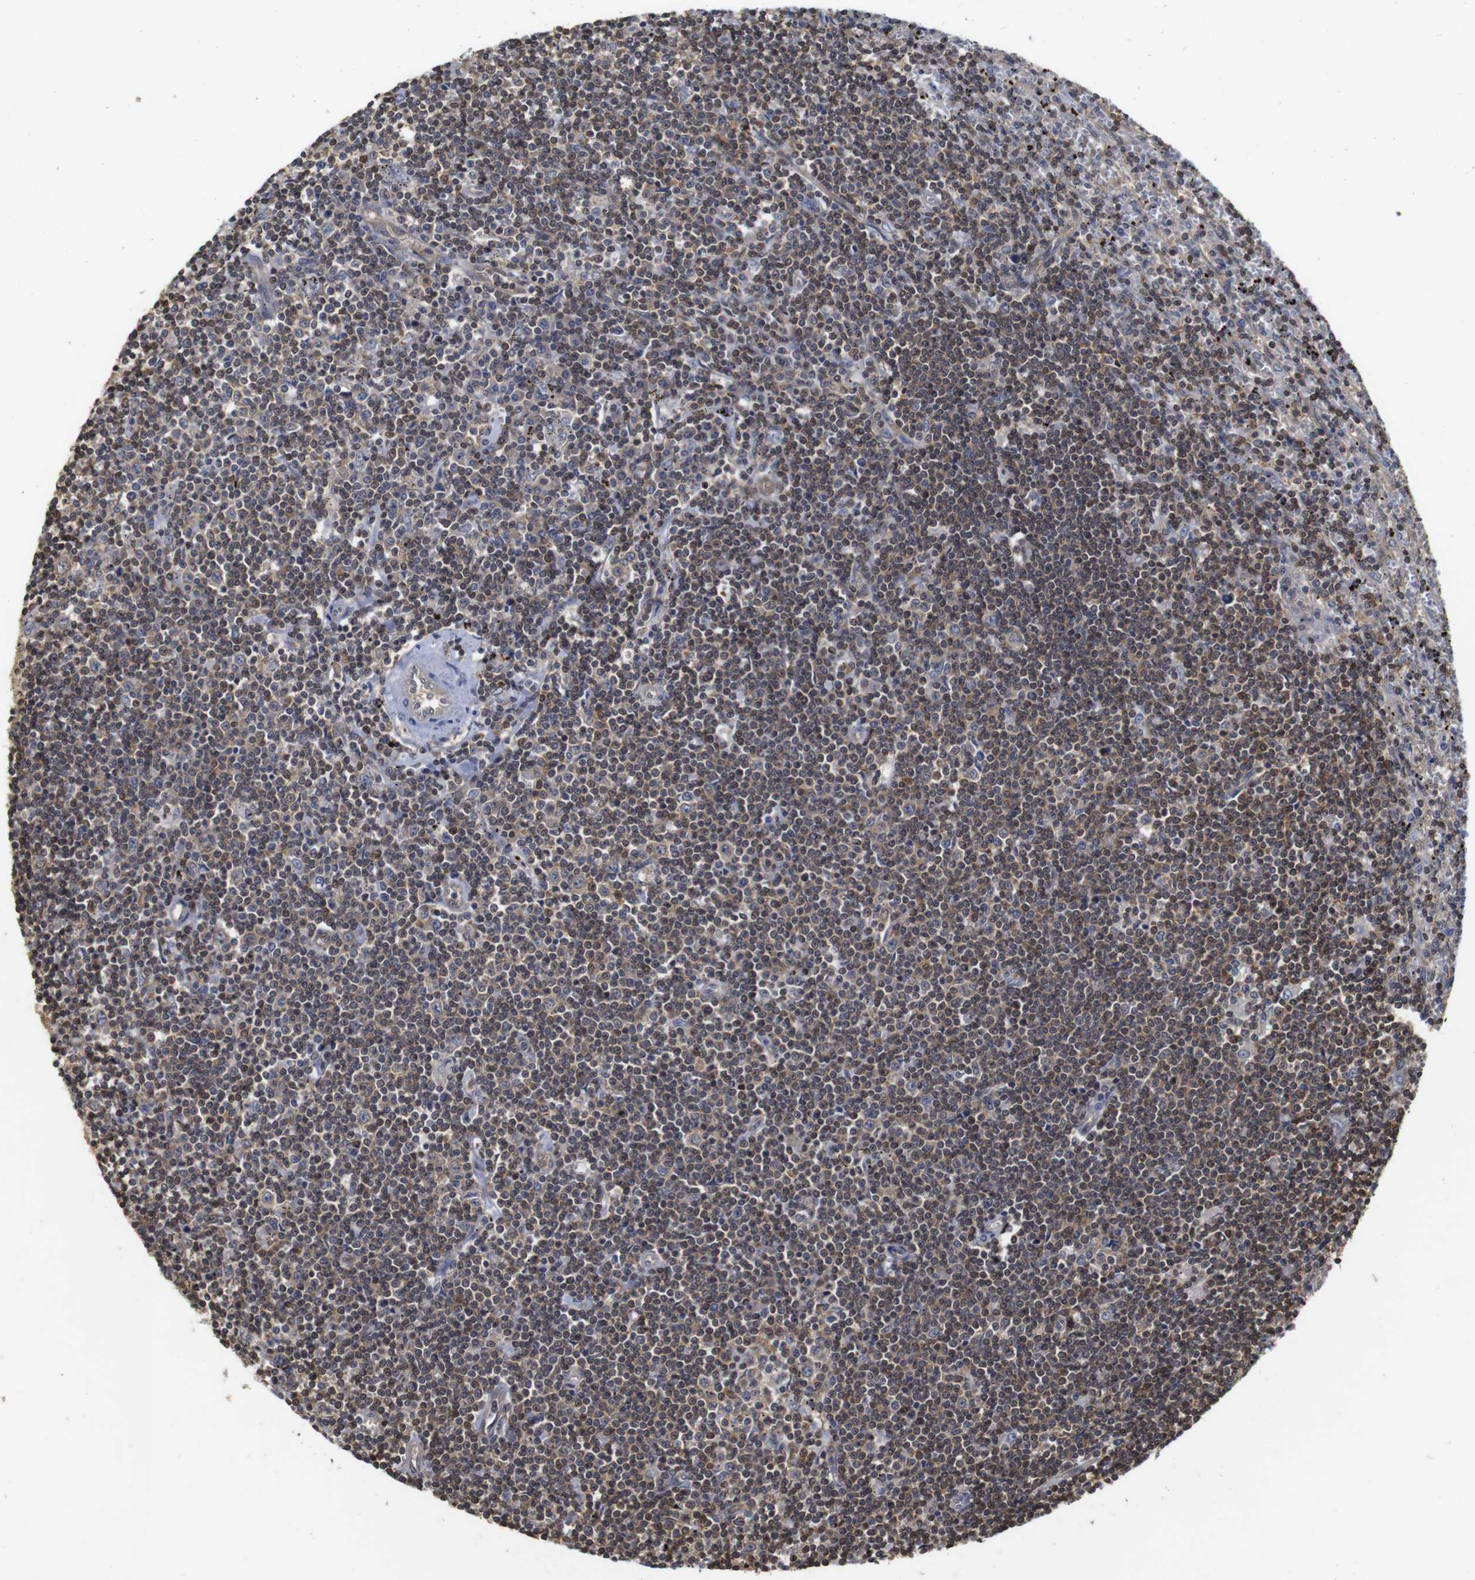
{"staining": {"intensity": "moderate", "quantity": ">75%", "location": "cytoplasmic/membranous,nuclear"}, "tissue": "lymphoma", "cell_type": "Tumor cells", "image_type": "cancer", "snomed": [{"axis": "morphology", "description": "Malignant lymphoma, non-Hodgkin's type, Low grade"}, {"axis": "topography", "description": "Spleen"}], "caption": "A high-resolution image shows IHC staining of malignant lymphoma, non-Hodgkin's type (low-grade), which reveals moderate cytoplasmic/membranous and nuclear staining in approximately >75% of tumor cells. (DAB IHC with brightfield microscopy, high magnification).", "gene": "SUMO3", "patient": {"sex": "male", "age": 76}}